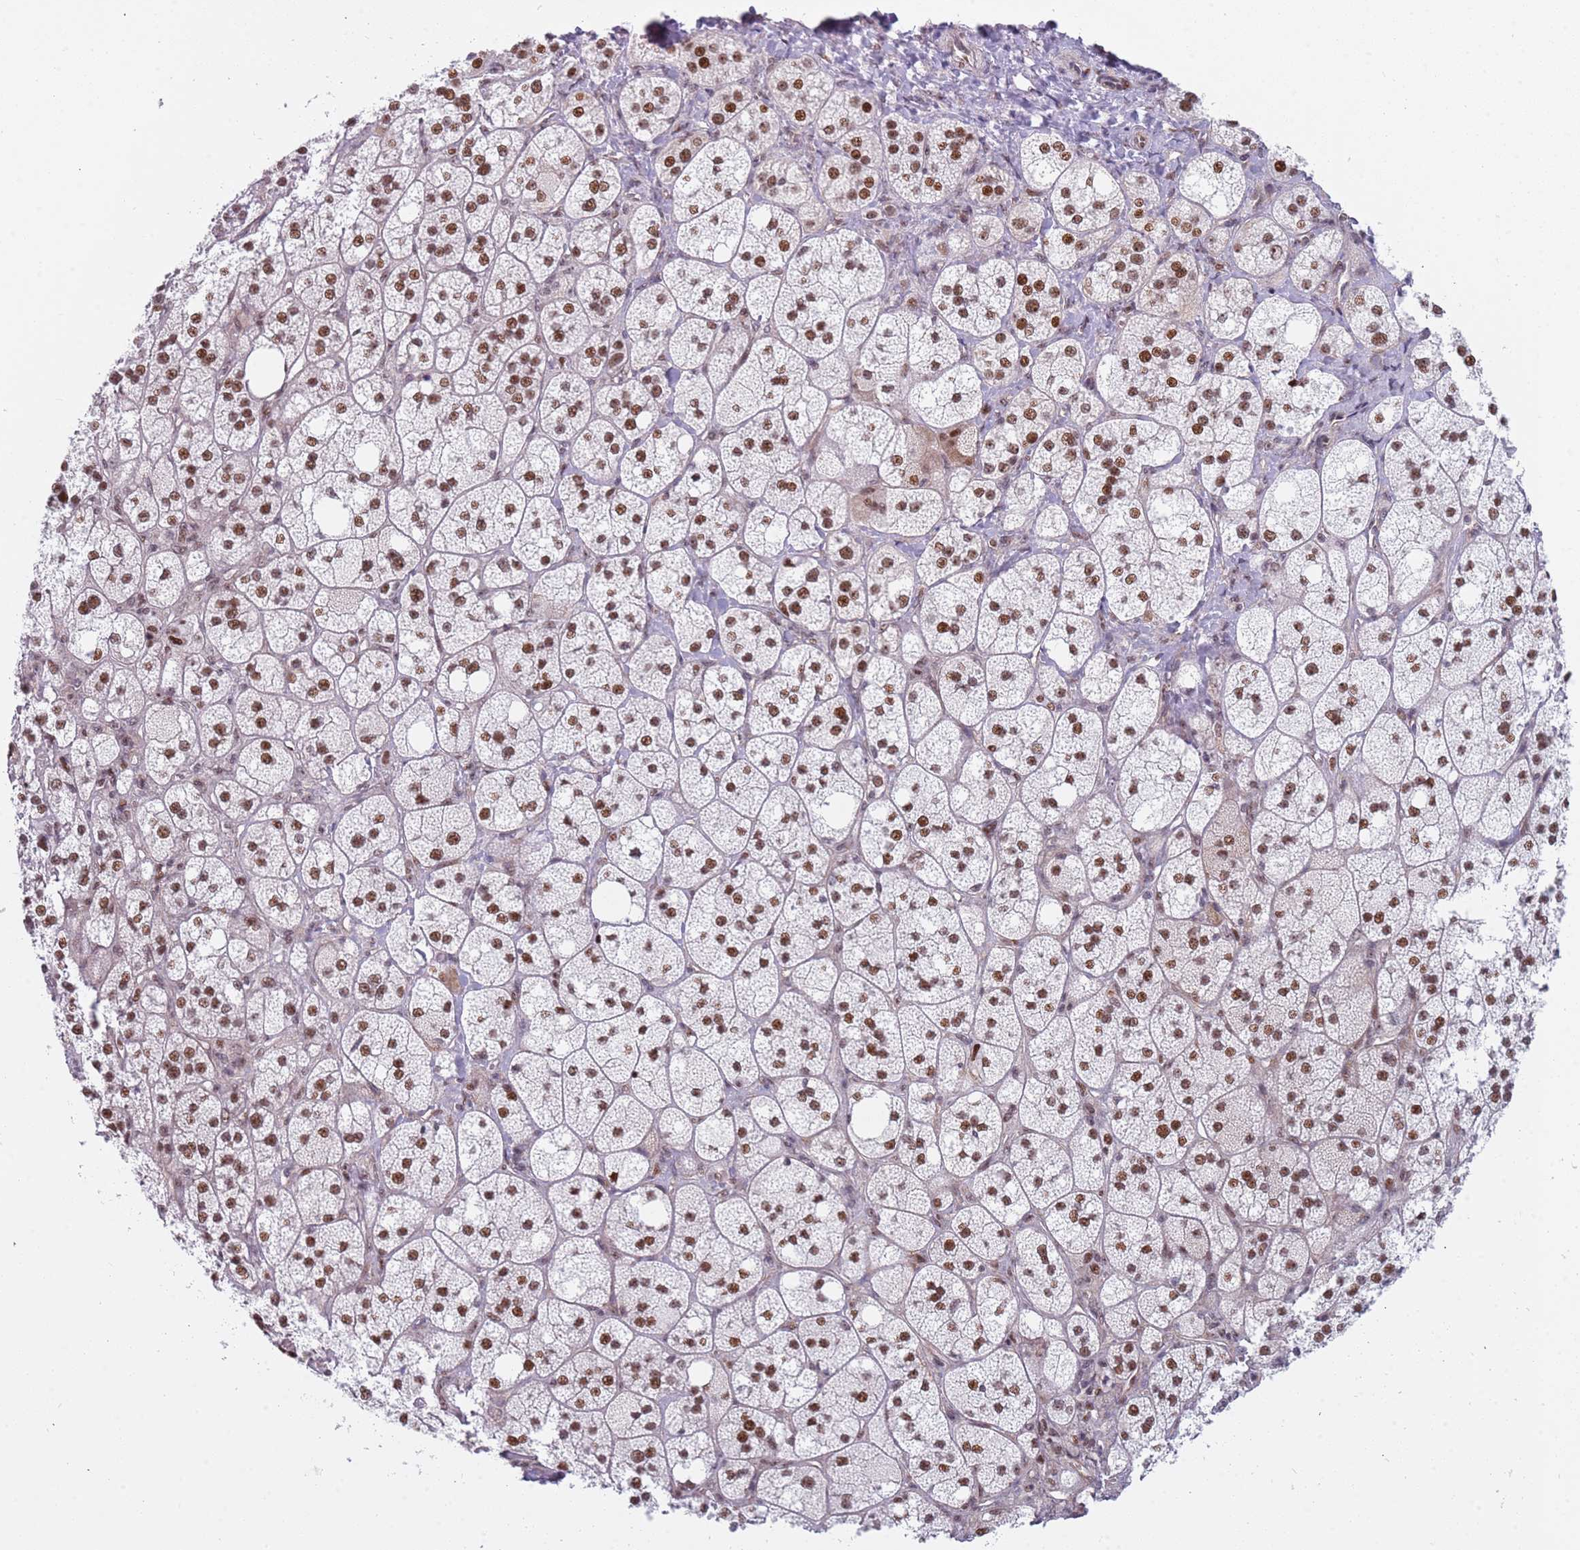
{"staining": {"intensity": "strong", "quantity": ">75%", "location": "nuclear"}, "tissue": "adrenal gland", "cell_type": "Glandular cells", "image_type": "normal", "snomed": [{"axis": "morphology", "description": "Normal tissue, NOS"}, {"axis": "topography", "description": "Adrenal gland"}], "caption": "This is a histology image of IHC staining of normal adrenal gland, which shows strong positivity in the nuclear of glandular cells.", "gene": "LRMDA", "patient": {"sex": "male", "age": 61}}